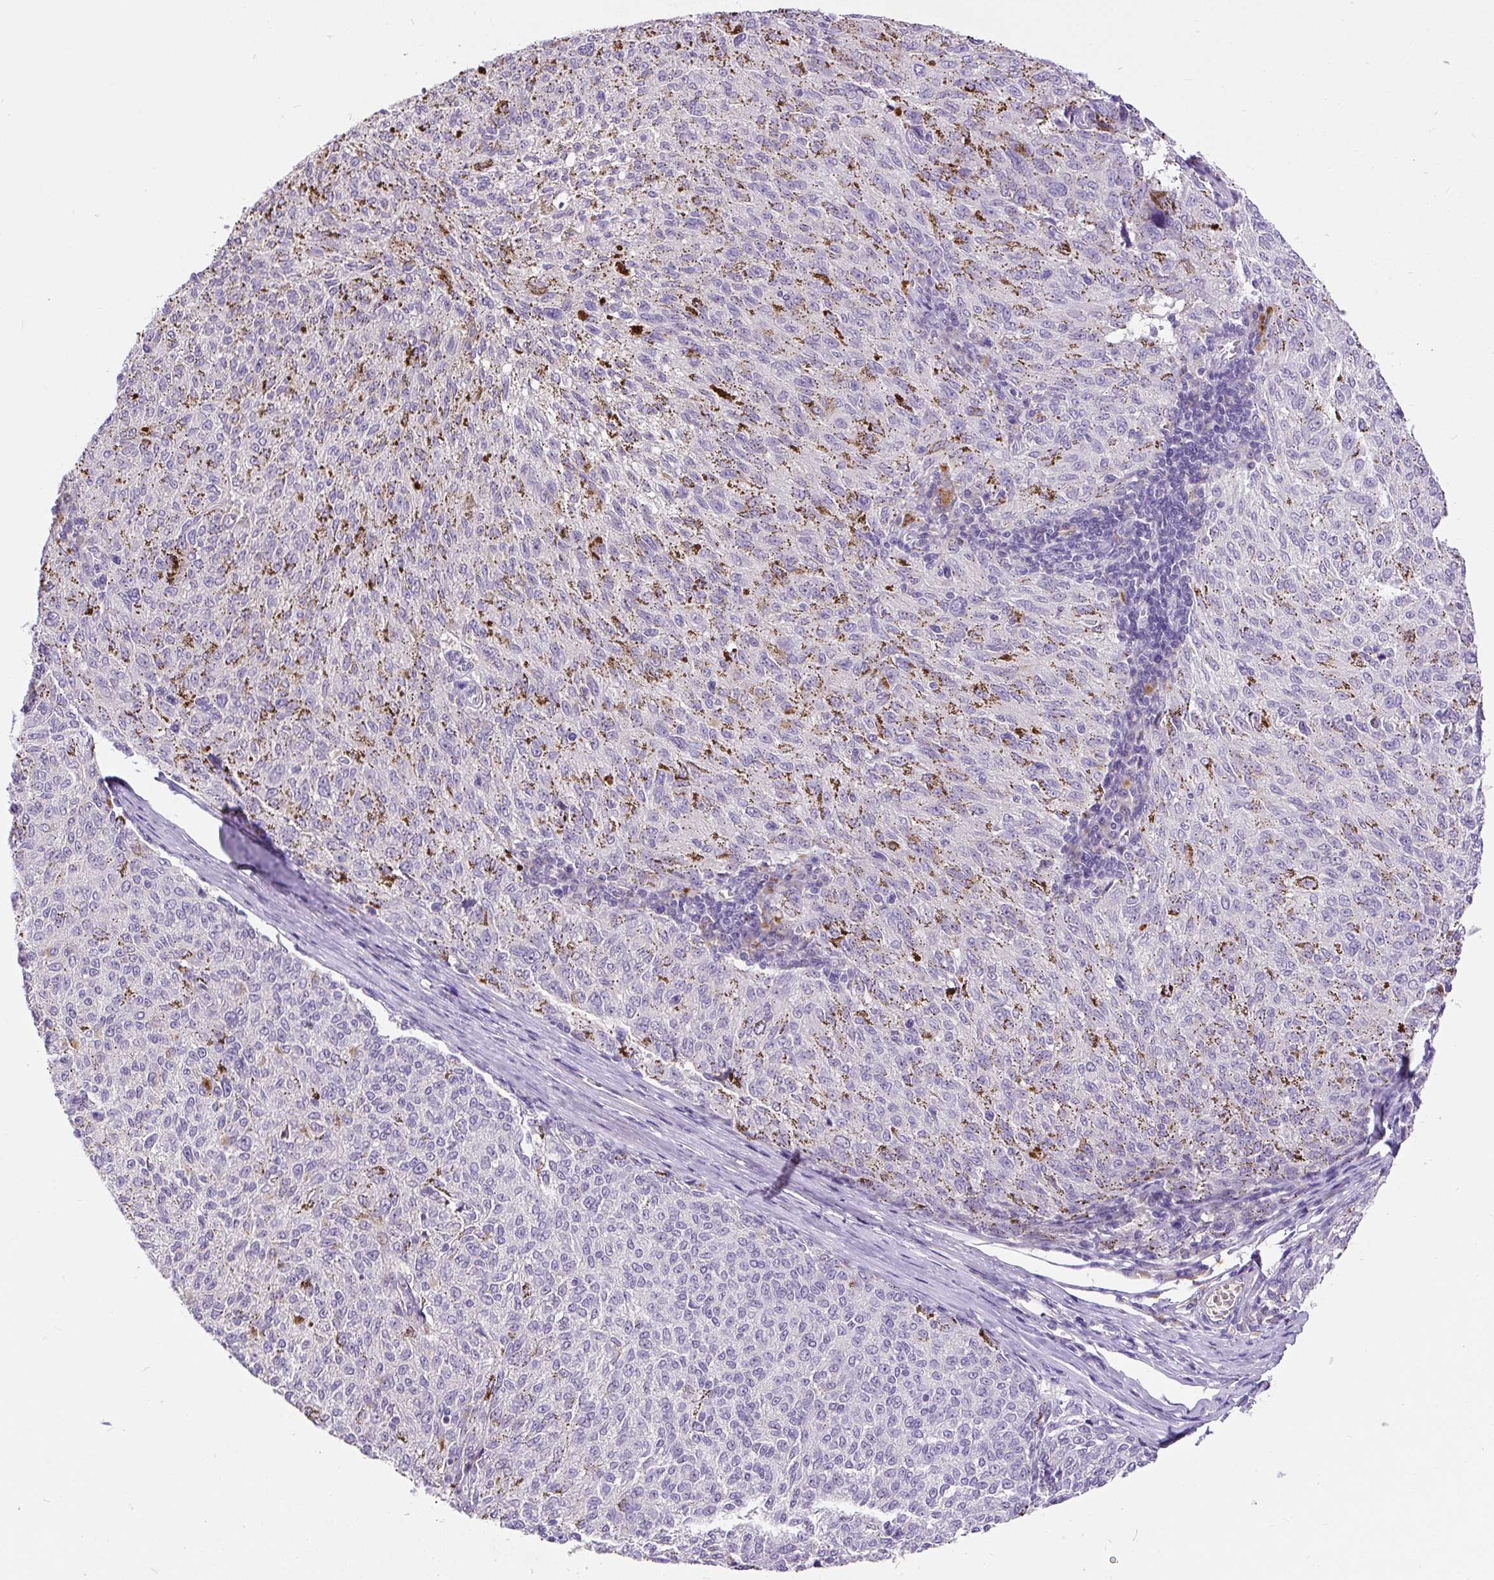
{"staining": {"intensity": "negative", "quantity": "none", "location": "none"}, "tissue": "melanoma", "cell_type": "Tumor cells", "image_type": "cancer", "snomed": [{"axis": "morphology", "description": "Malignant melanoma, NOS"}, {"axis": "topography", "description": "Skin"}], "caption": "Immunohistochemistry (IHC) histopathology image of human malignant melanoma stained for a protein (brown), which shows no staining in tumor cells. The staining was performed using DAB (3,3'-diaminobenzidine) to visualize the protein expression in brown, while the nuclei were stained in blue with hematoxylin (Magnification: 20x).", "gene": "KRTAP20-3", "patient": {"sex": "female", "age": 72}}